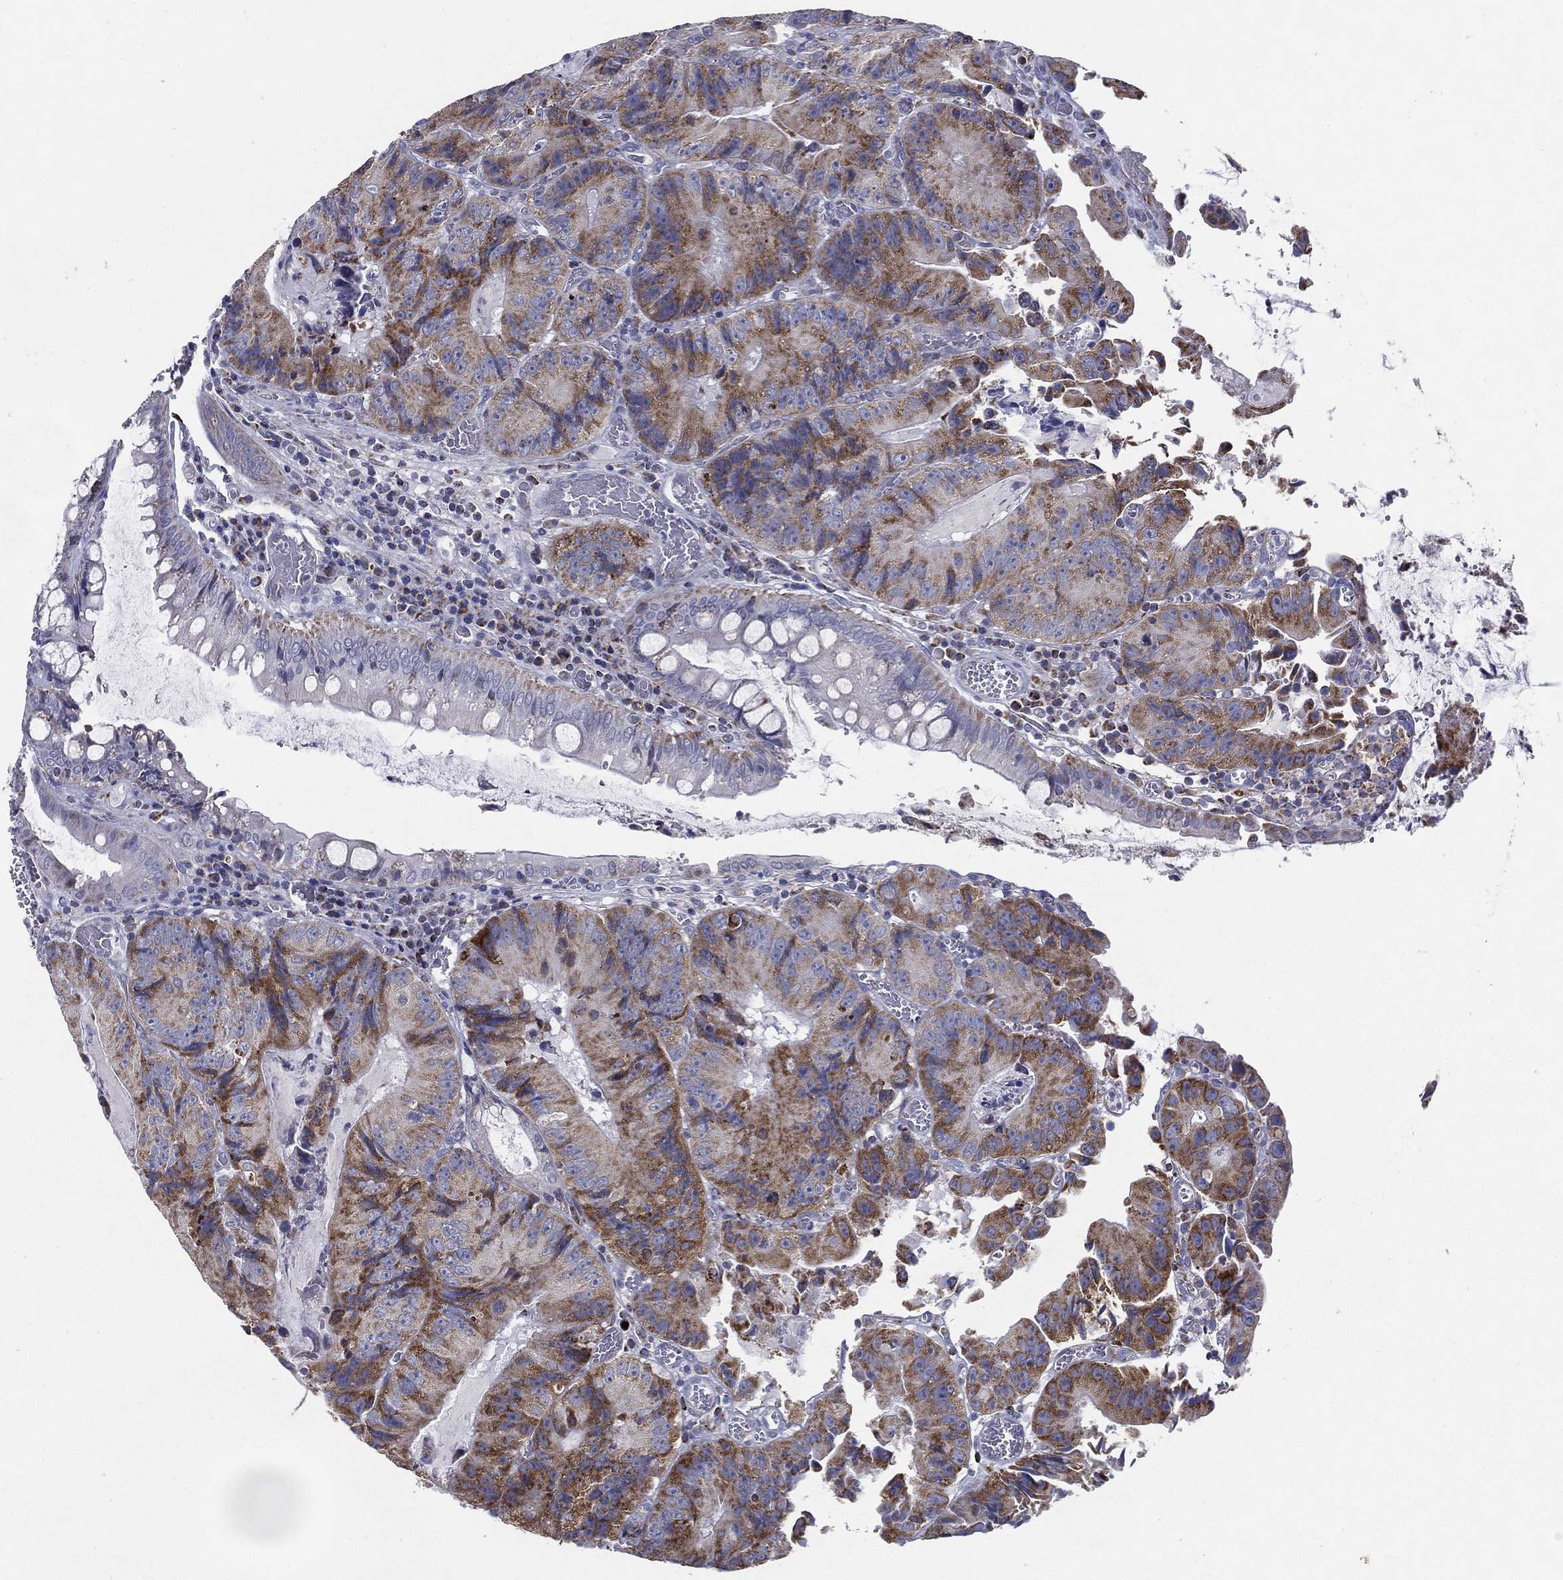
{"staining": {"intensity": "strong", "quantity": "25%-75%", "location": "cytoplasmic/membranous"}, "tissue": "colorectal cancer", "cell_type": "Tumor cells", "image_type": "cancer", "snomed": [{"axis": "morphology", "description": "Adenocarcinoma, NOS"}, {"axis": "topography", "description": "Colon"}], "caption": "A high amount of strong cytoplasmic/membranous positivity is seen in approximately 25%-75% of tumor cells in colorectal cancer tissue.", "gene": "SFXN1", "patient": {"sex": "female", "age": 86}}